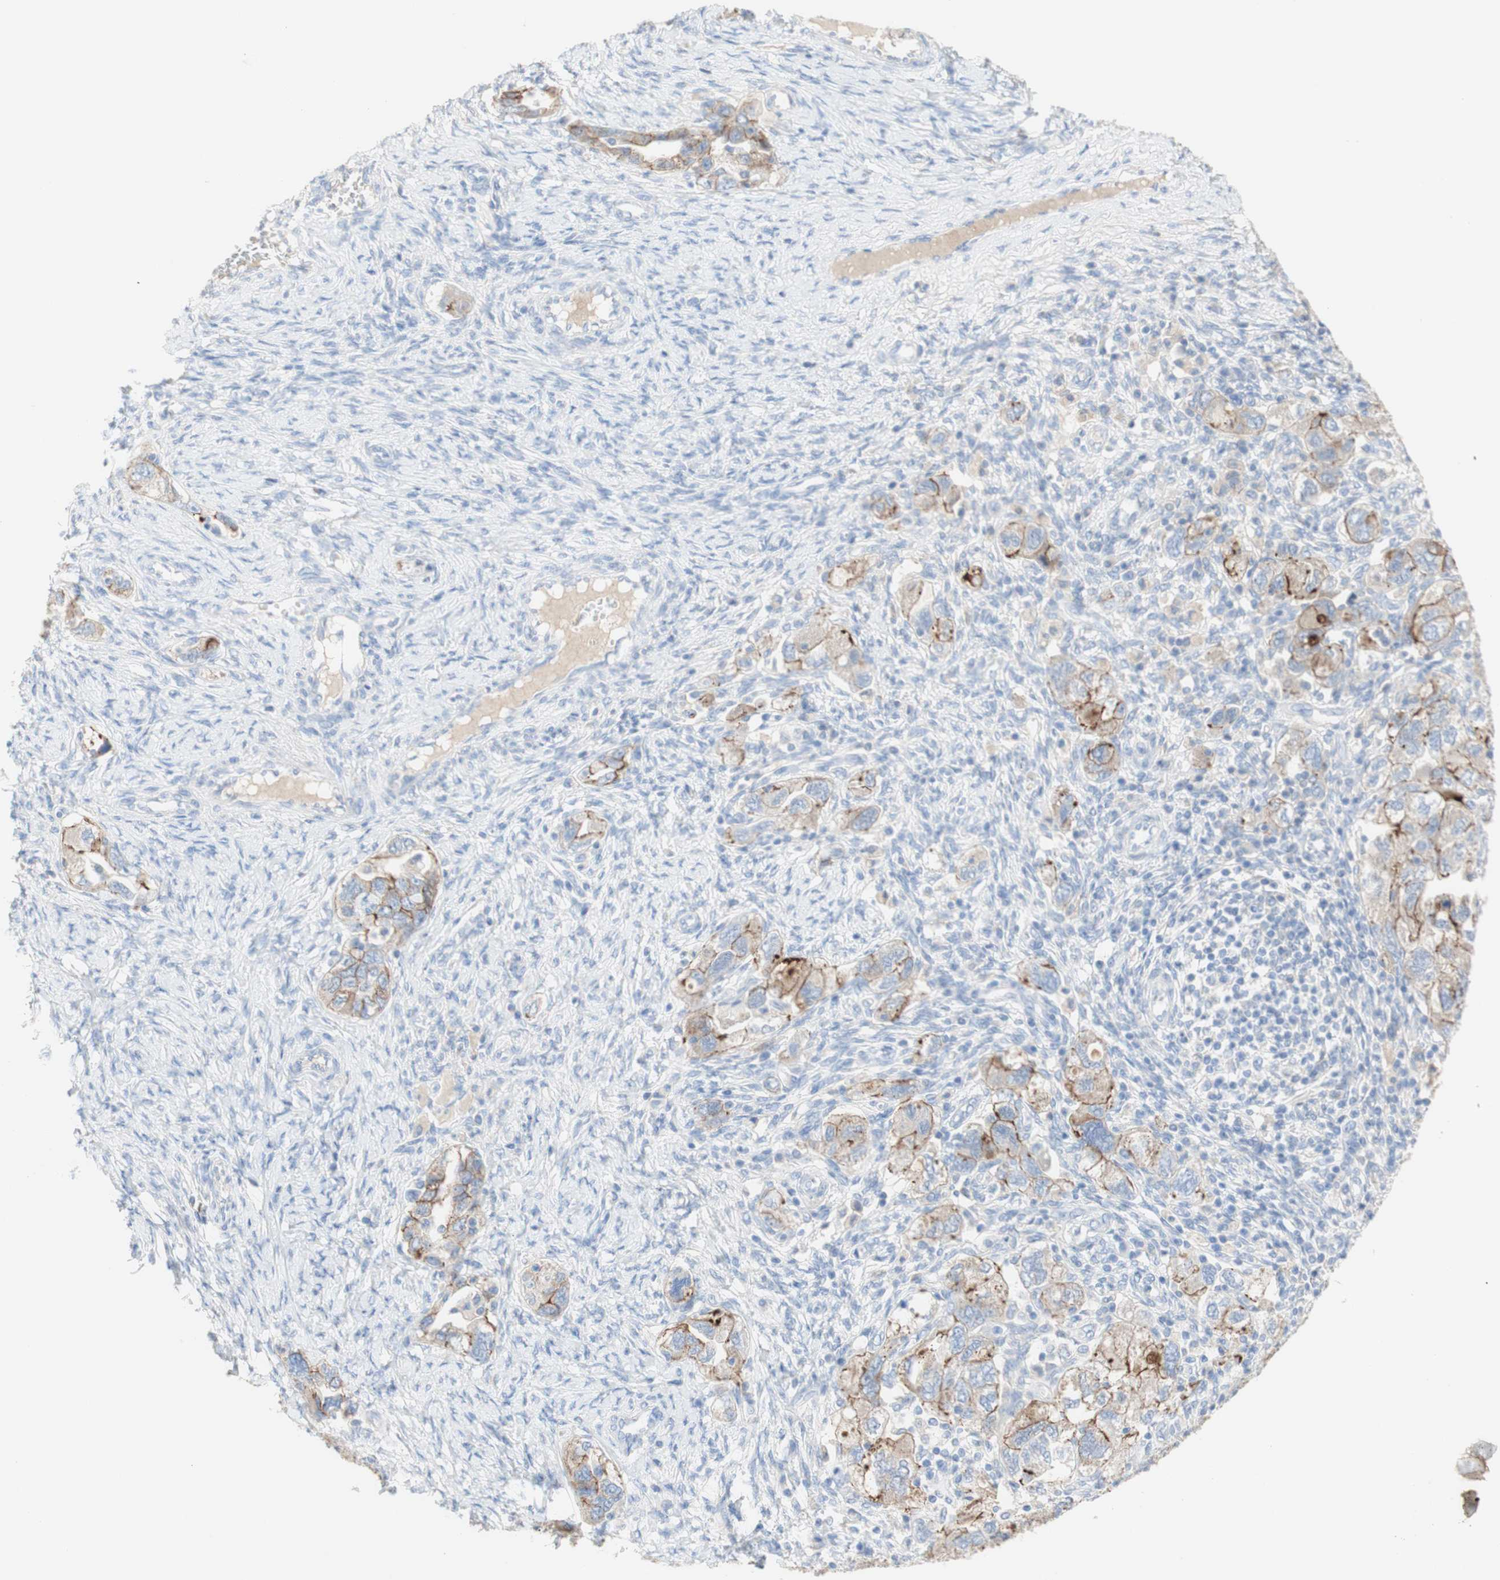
{"staining": {"intensity": "moderate", "quantity": ">75%", "location": "cytoplasmic/membranous"}, "tissue": "ovarian cancer", "cell_type": "Tumor cells", "image_type": "cancer", "snomed": [{"axis": "morphology", "description": "Carcinoma, NOS"}, {"axis": "morphology", "description": "Cystadenocarcinoma, serous, NOS"}, {"axis": "topography", "description": "Ovary"}], "caption": "Moderate cytoplasmic/membranous expression is identified in about >75% of tumor cells in ovarian cancer.", "gene": "DSC2", "patient": {"sex": "female", "age": 69}}